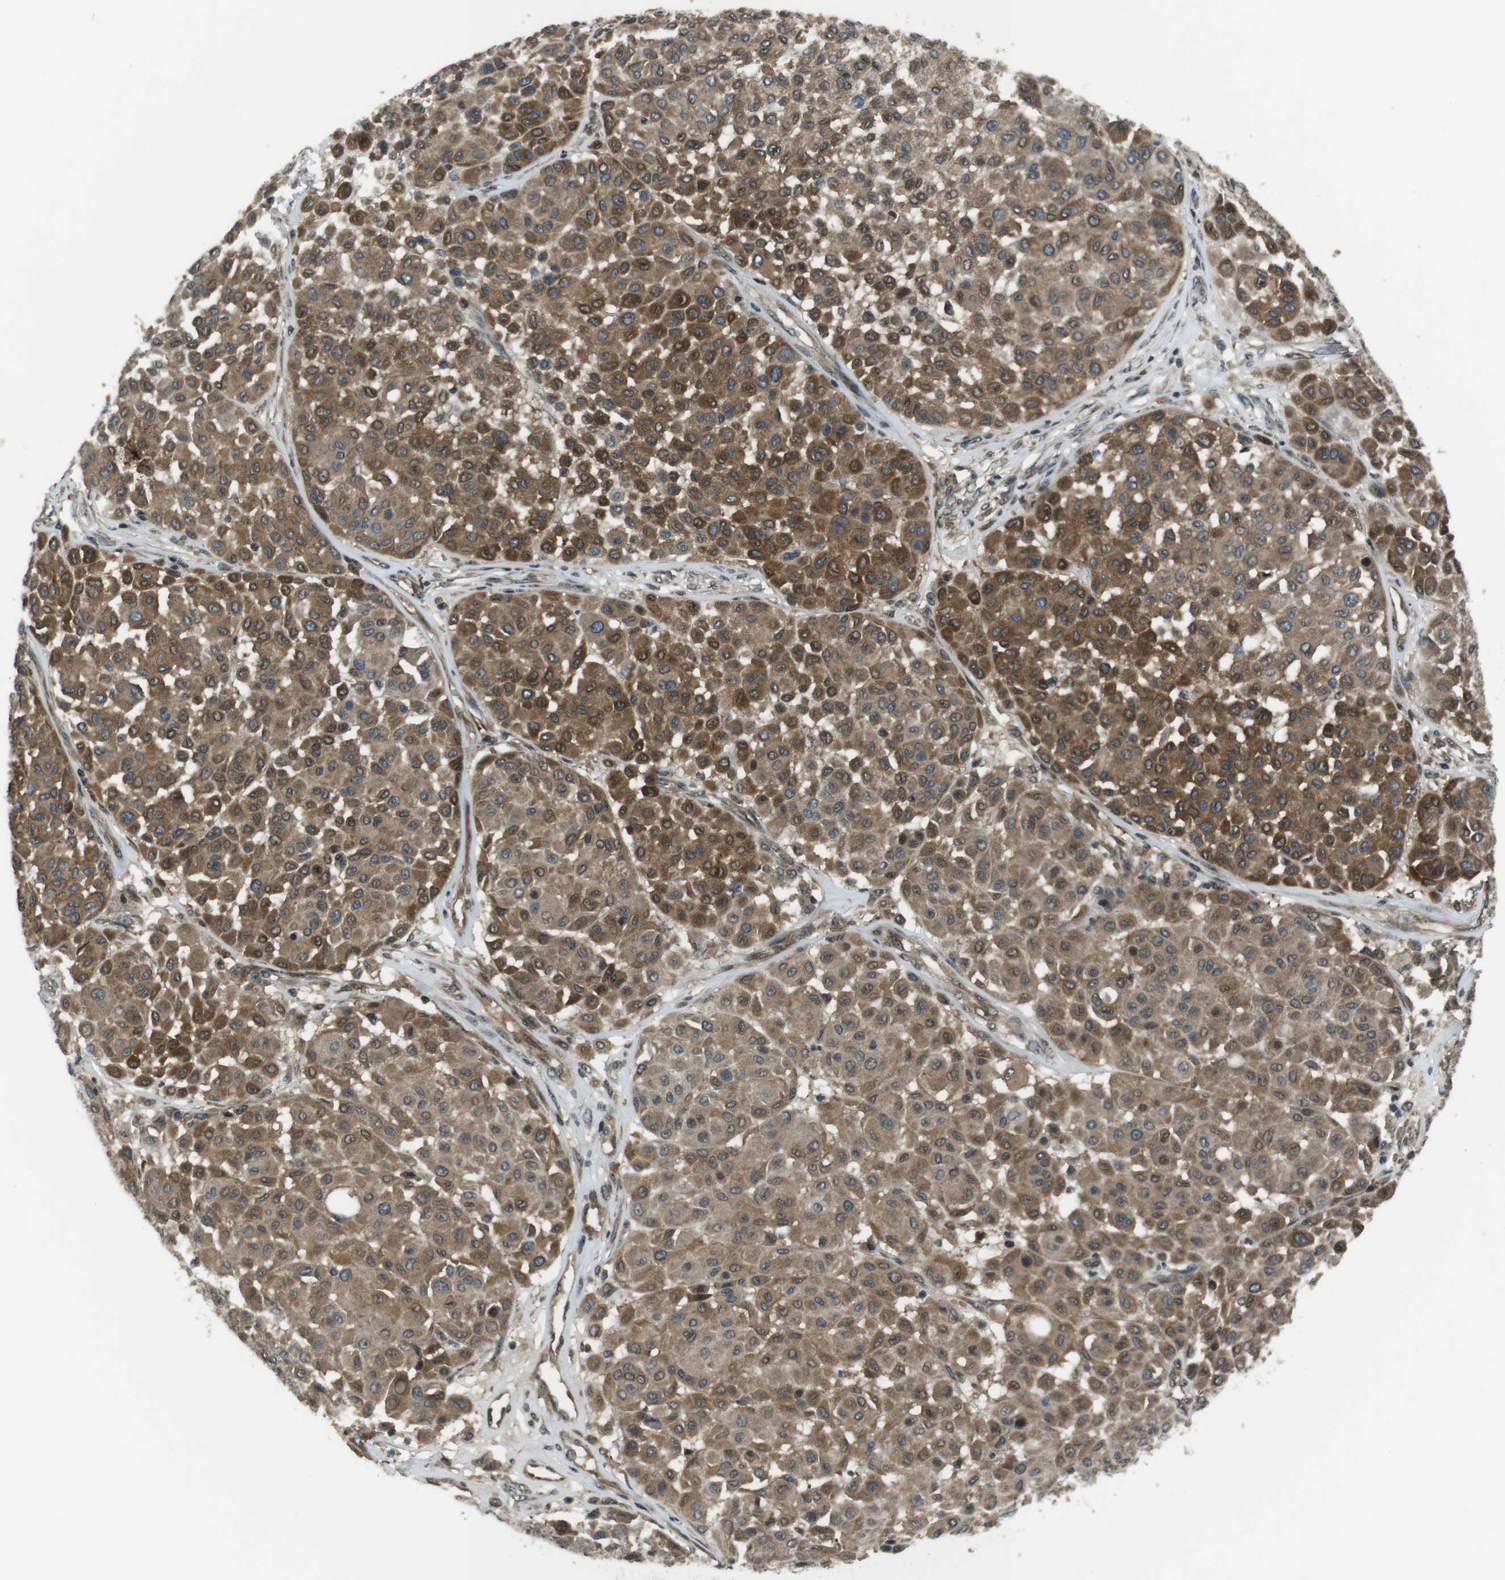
{"staining": {"intensity": "moderate", "quantity": ">75%", "location": "cytoplasmic/membranous"}, "tissue": "melanoma", "cell_type": "Tumor cells", "image_type": "cancer", "snomed": [{"axis": "morphology", "description": "Malignant melanoma, Metastatic site"}, {"axis": "topography", "description": "Soft tissue"}], "caption": "The histopathology image displays immunohistochemical staining of melanoma. There is moderate cytoplasmic/membranous staining is appreciated in about >75% of tumor cells. The staining is performed using DAB brown chromogen to label protein expression. The nuclei are counter-stained blue using hematoxylin.", "gene": "TIAM2", "patient": {"sex": "male", "age": 41}}